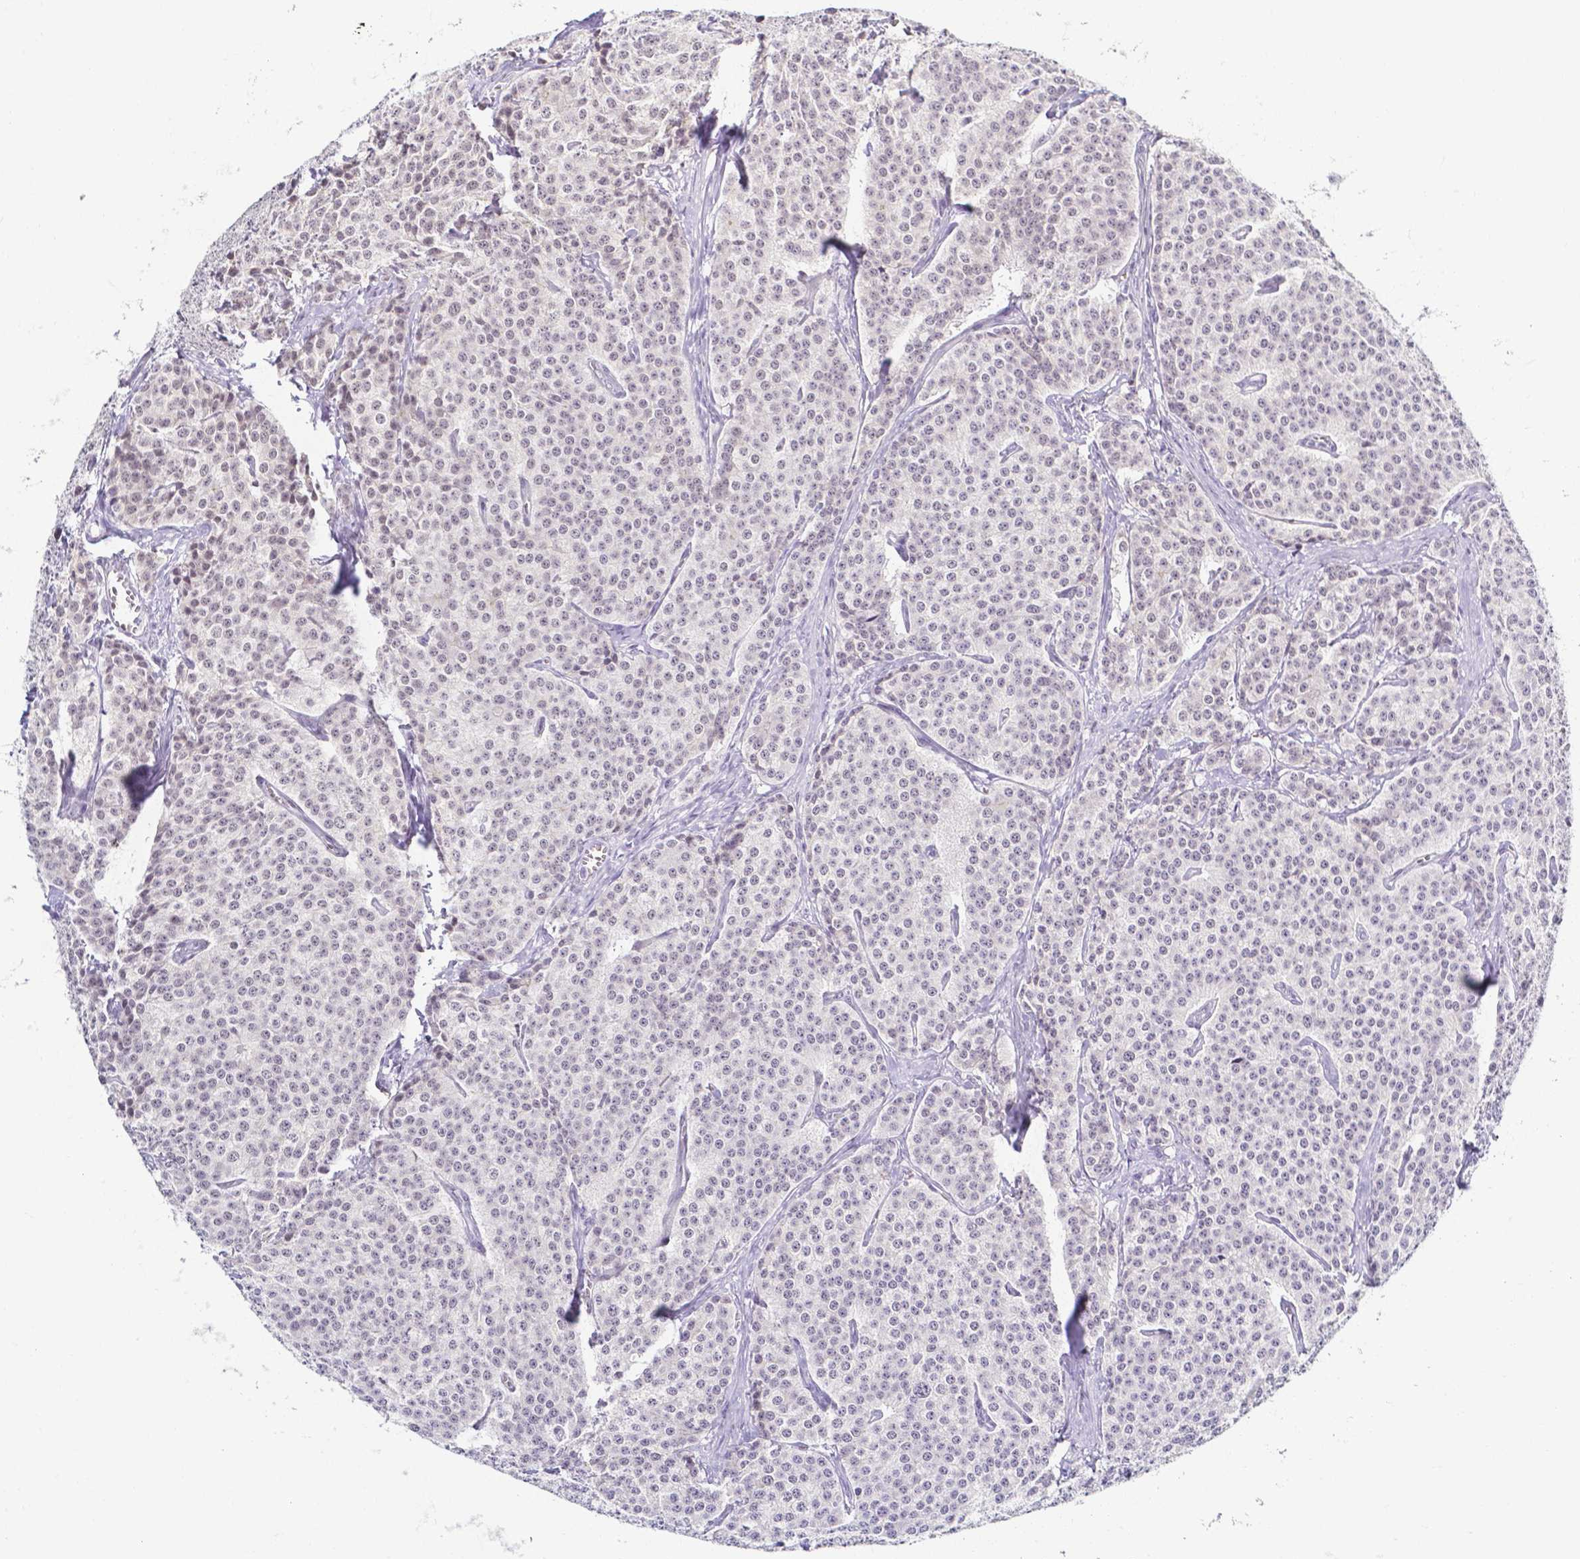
{"staining": {"intensity": "weak", "quantity": "<25%", "location": "nuclear"}, "tissue": "carcinoid", "cell_type": "Tumor cells", "image_type": "cancer", "snomed": [{"axis": "morphology", "description": "Carcinoid, malignant, NOS"}, {"axis": "topography", "description": "Small intestine"}], "caption": "High power microscopy histopathology image of an immunohistochemistry image of carcinoid (malignant), revealing no significant staining in tumor cells.", "gene": "FAM83G", "patient": {"sex": "female", "age": 64}}